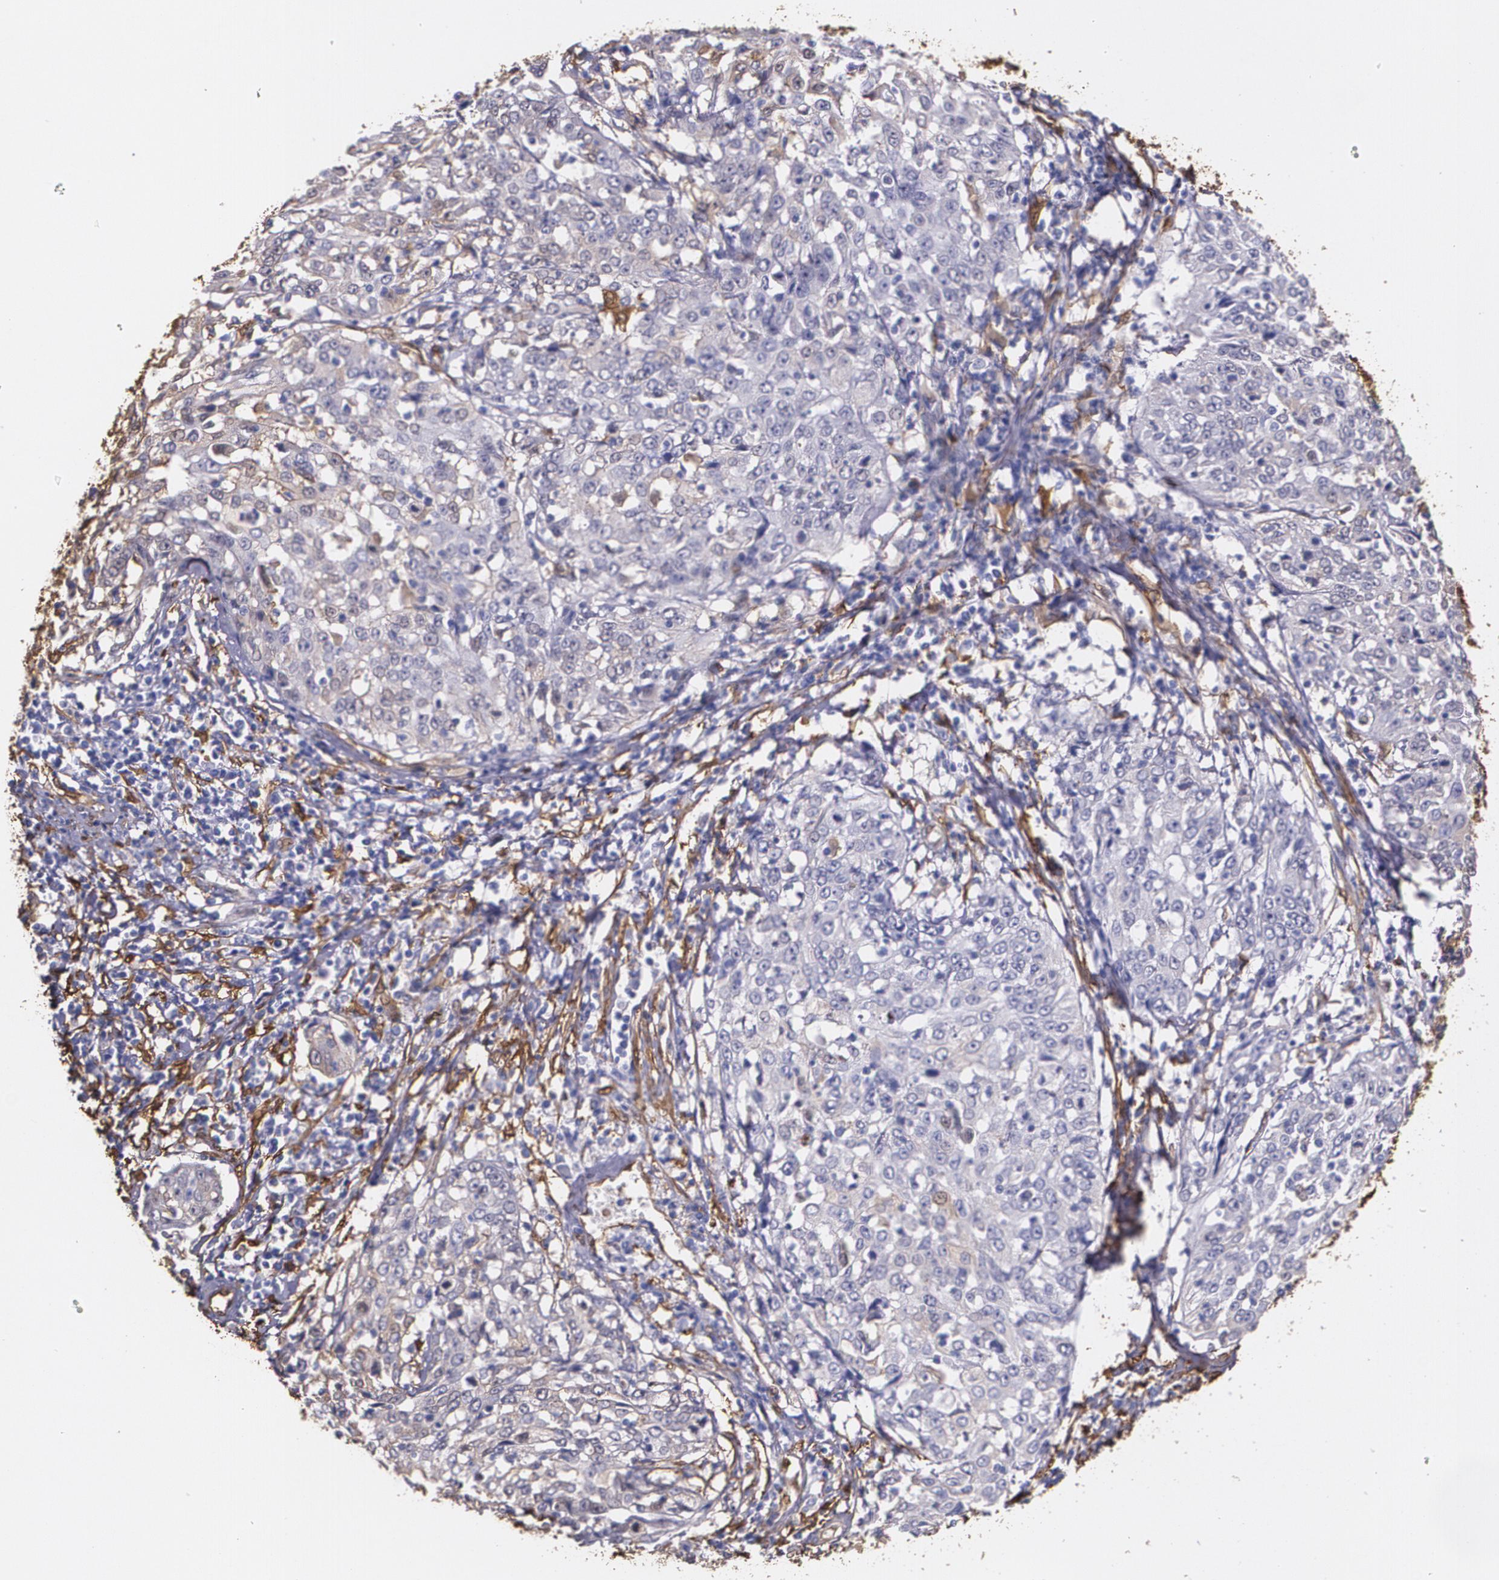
{"staining": {"intensity": "negative", "quantity": "none", "location": "none"}, "tissue": "cervical cancer", "cell_type": "Tumor cells", "image_type": "cancer", "snomed": [{"axis": "morphology", "description": "Squamous cell carcinoma, NOS"}, {"axis": "topography", "description": "Cervix"}], "caption": "This is an immunohistochemistry micrograph of human cervical cancer. There is no expression in tumor cells.", "gene": "MMP2", "patient": {"sex": "female", "age": 39}}